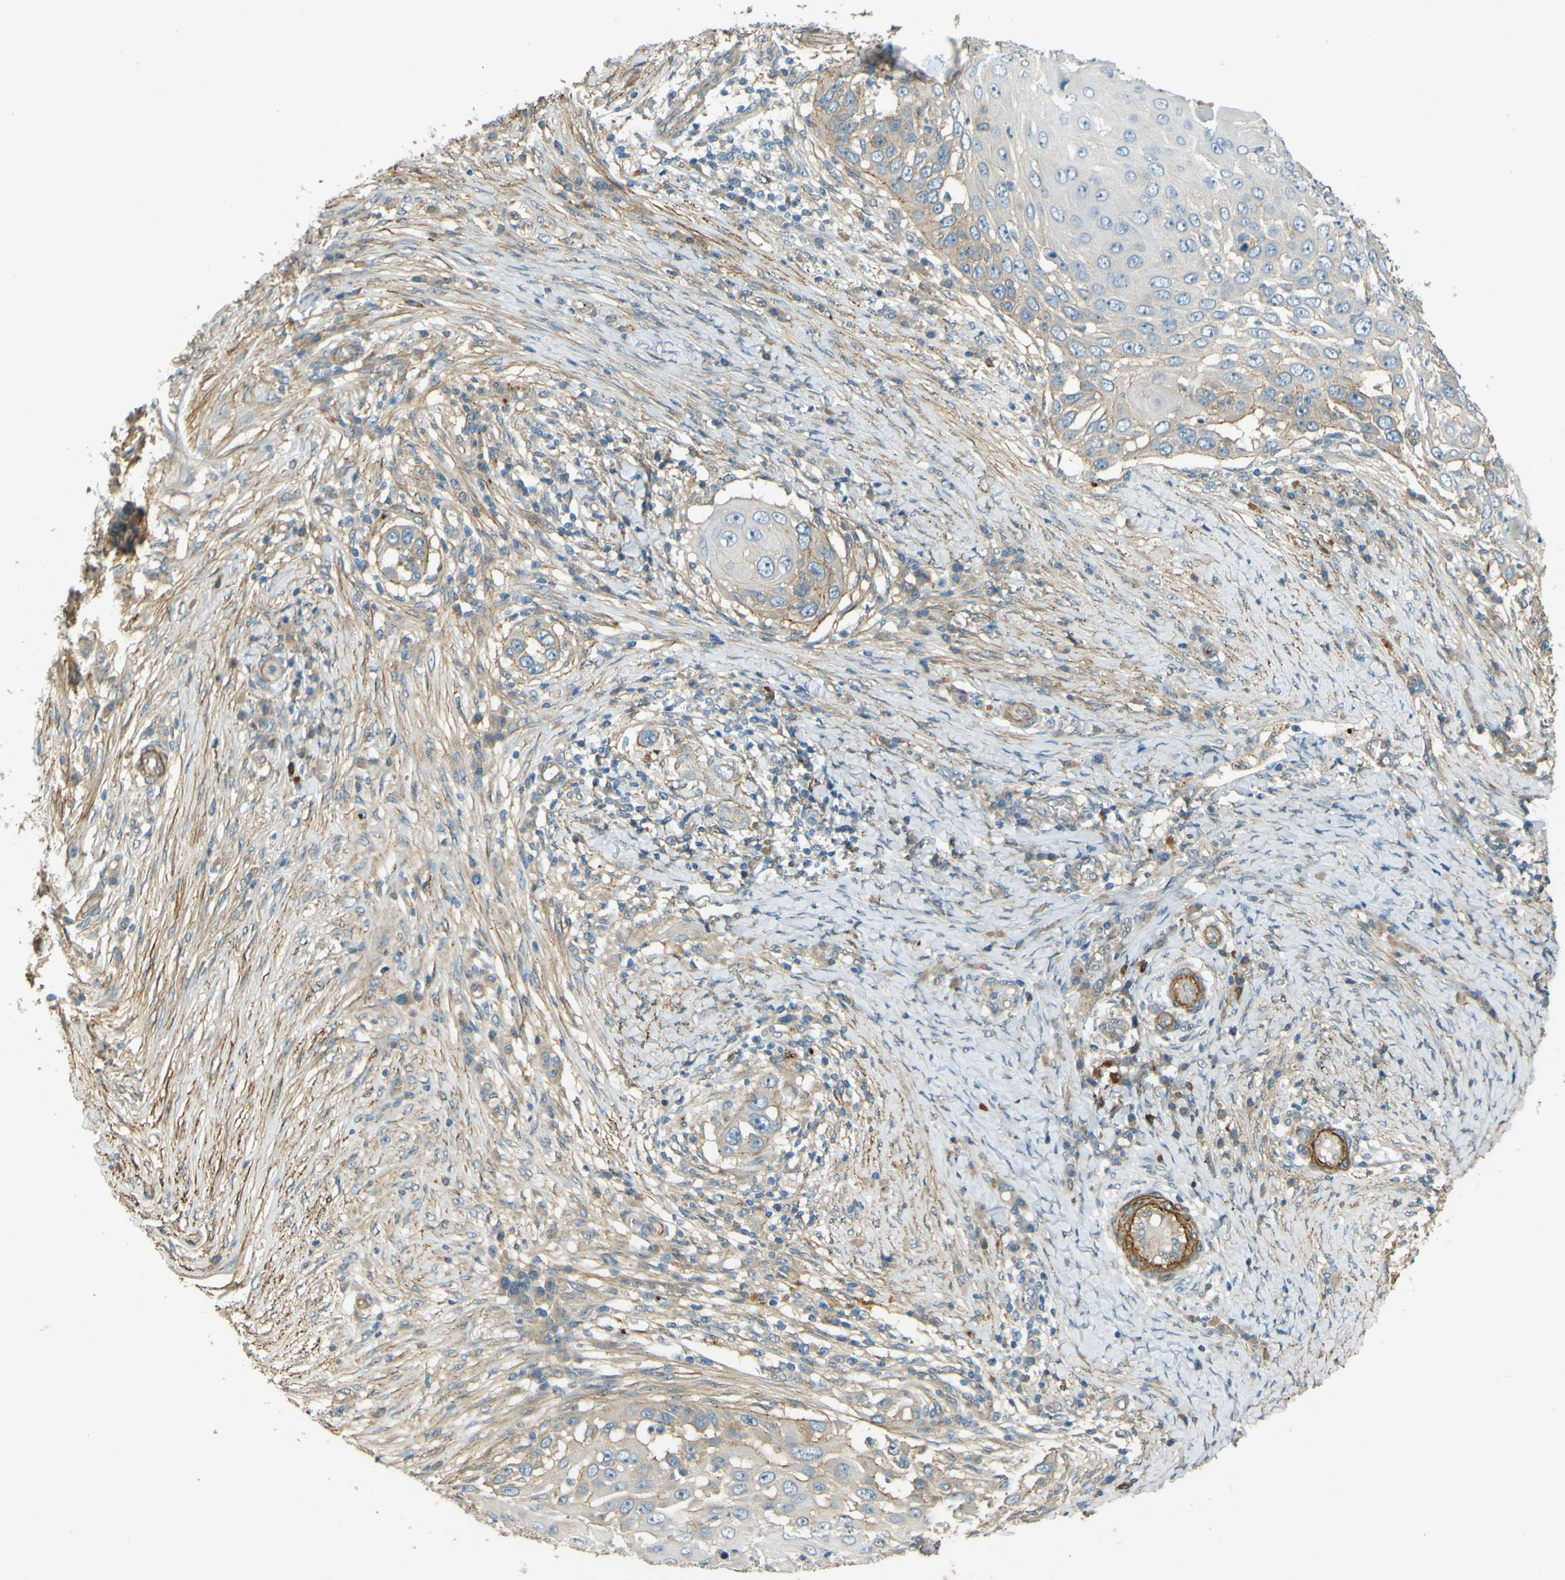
{"staining": {"intensity": "weak", "quantity": "<25%", "location": "cytoplasmic/membranous"}, "tissue": "skin cancer", "cell_type": "Tumor cells", "image_type": "cancer", "snomed": [{"axis": "morphology", "description": "Squamous cell carcinoma, NOS"}, {"axis": "topography", "description": "Skin"}], "caption": "Human skin cancer (squamous cell carcinoma) stained for a protein using immunohistochemistry (IHC) exhibits no expression in tumor cells.", "gene": "NEXN", "patient": {"sex": "female", "age": 44}}